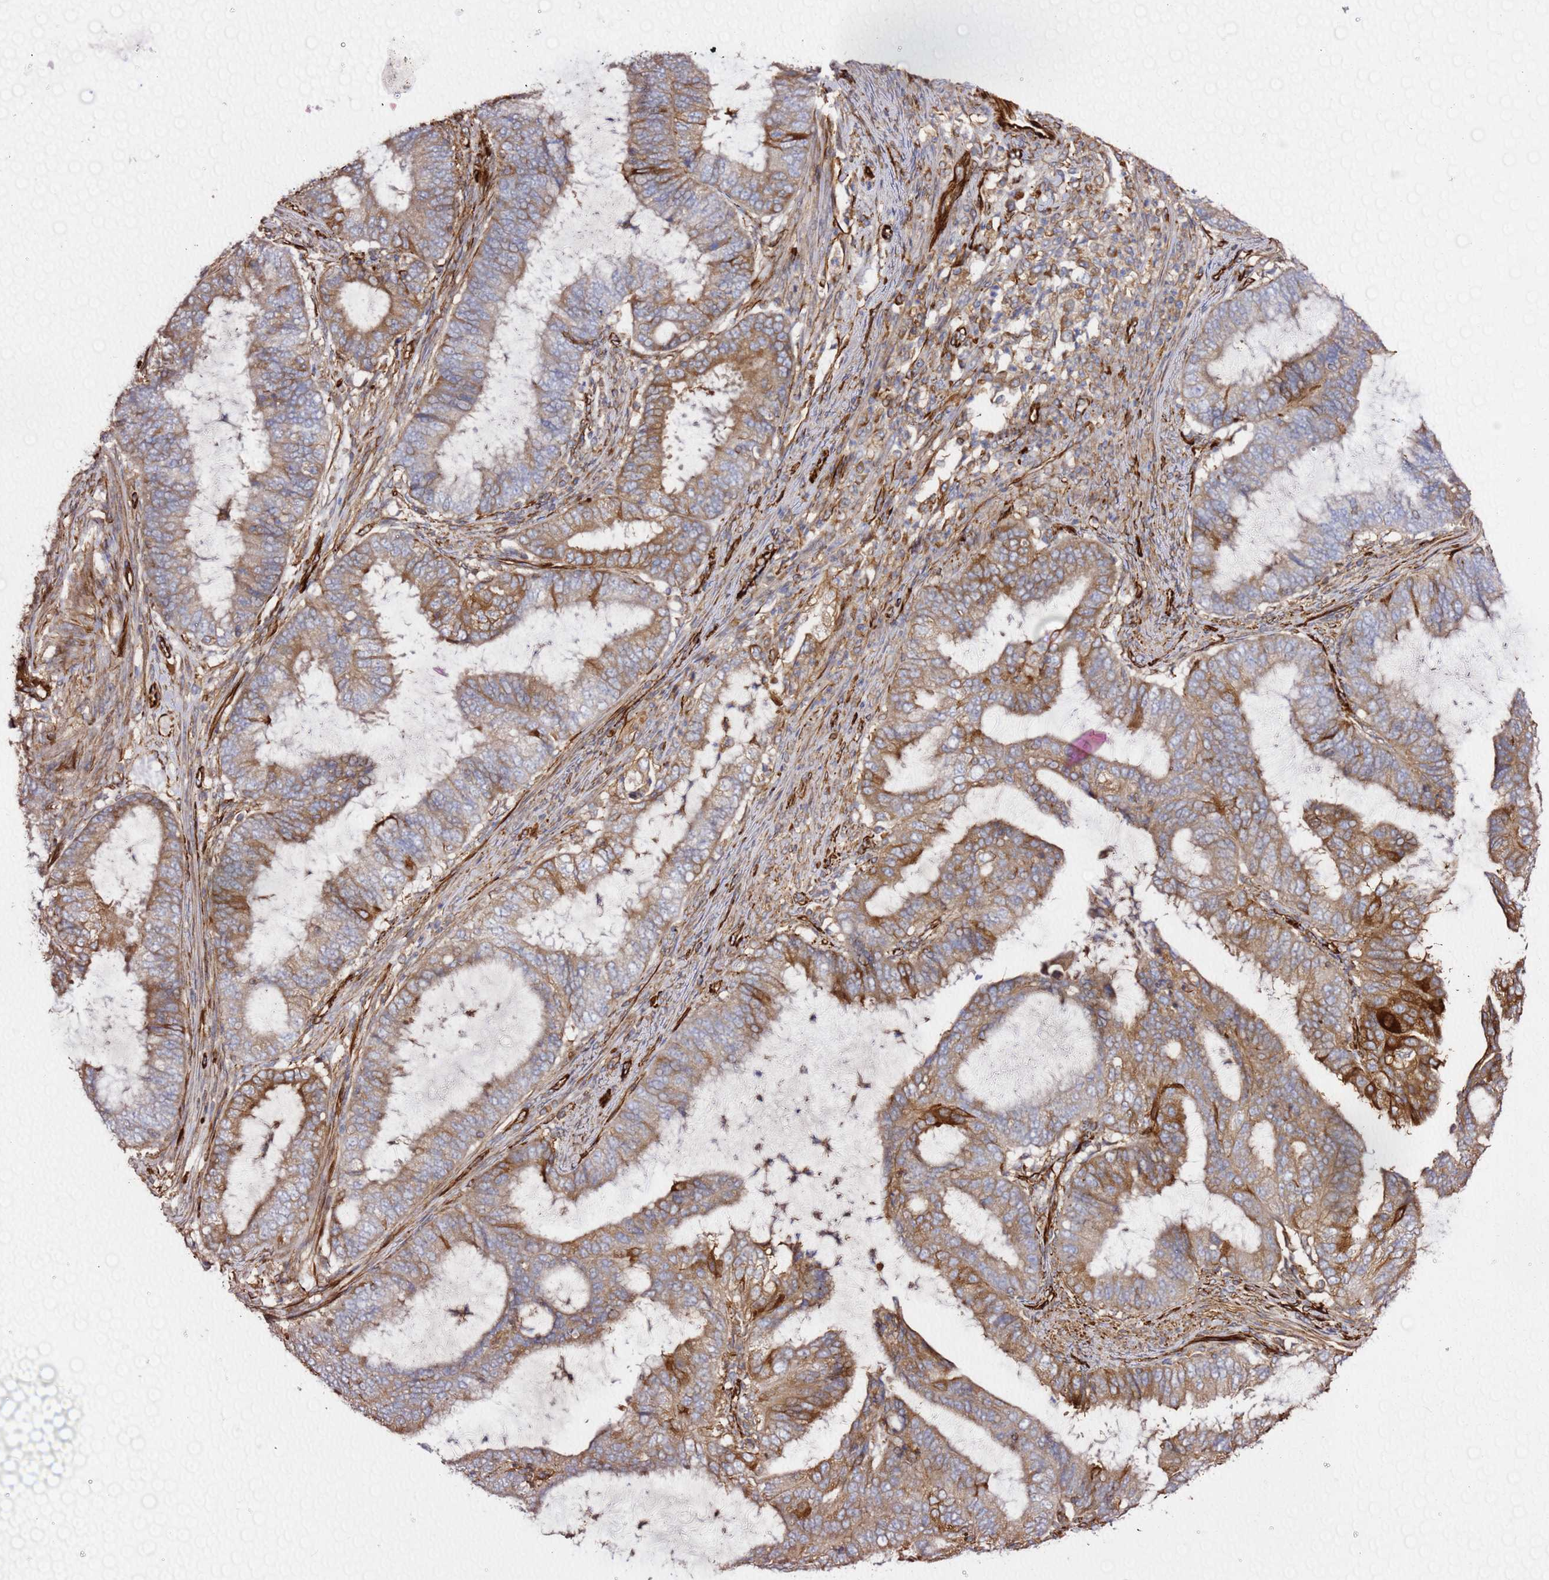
{"staining": {"intensity": "moderate", "quantity": "25%-75%", "location": "cytoplasmic/membranous"}, "tissue": "endometrial cancer", "cell_type": "Tumor cells", "image_type": "cancer", "snomed": [{"axis": "morphology", "description": "Adenocarcinoma, NOS"}, {"axis": "topography", "description": "Endometrium"}], "caption": "Human adenocarcinoma (endometrial) stained with a brown dye displays moderate cytoplasmic/membranous positive staining in about 25%-75% of tumor cells.", "gene": "MRGPRE", "patient": {"sex": "female", "age": 51}}